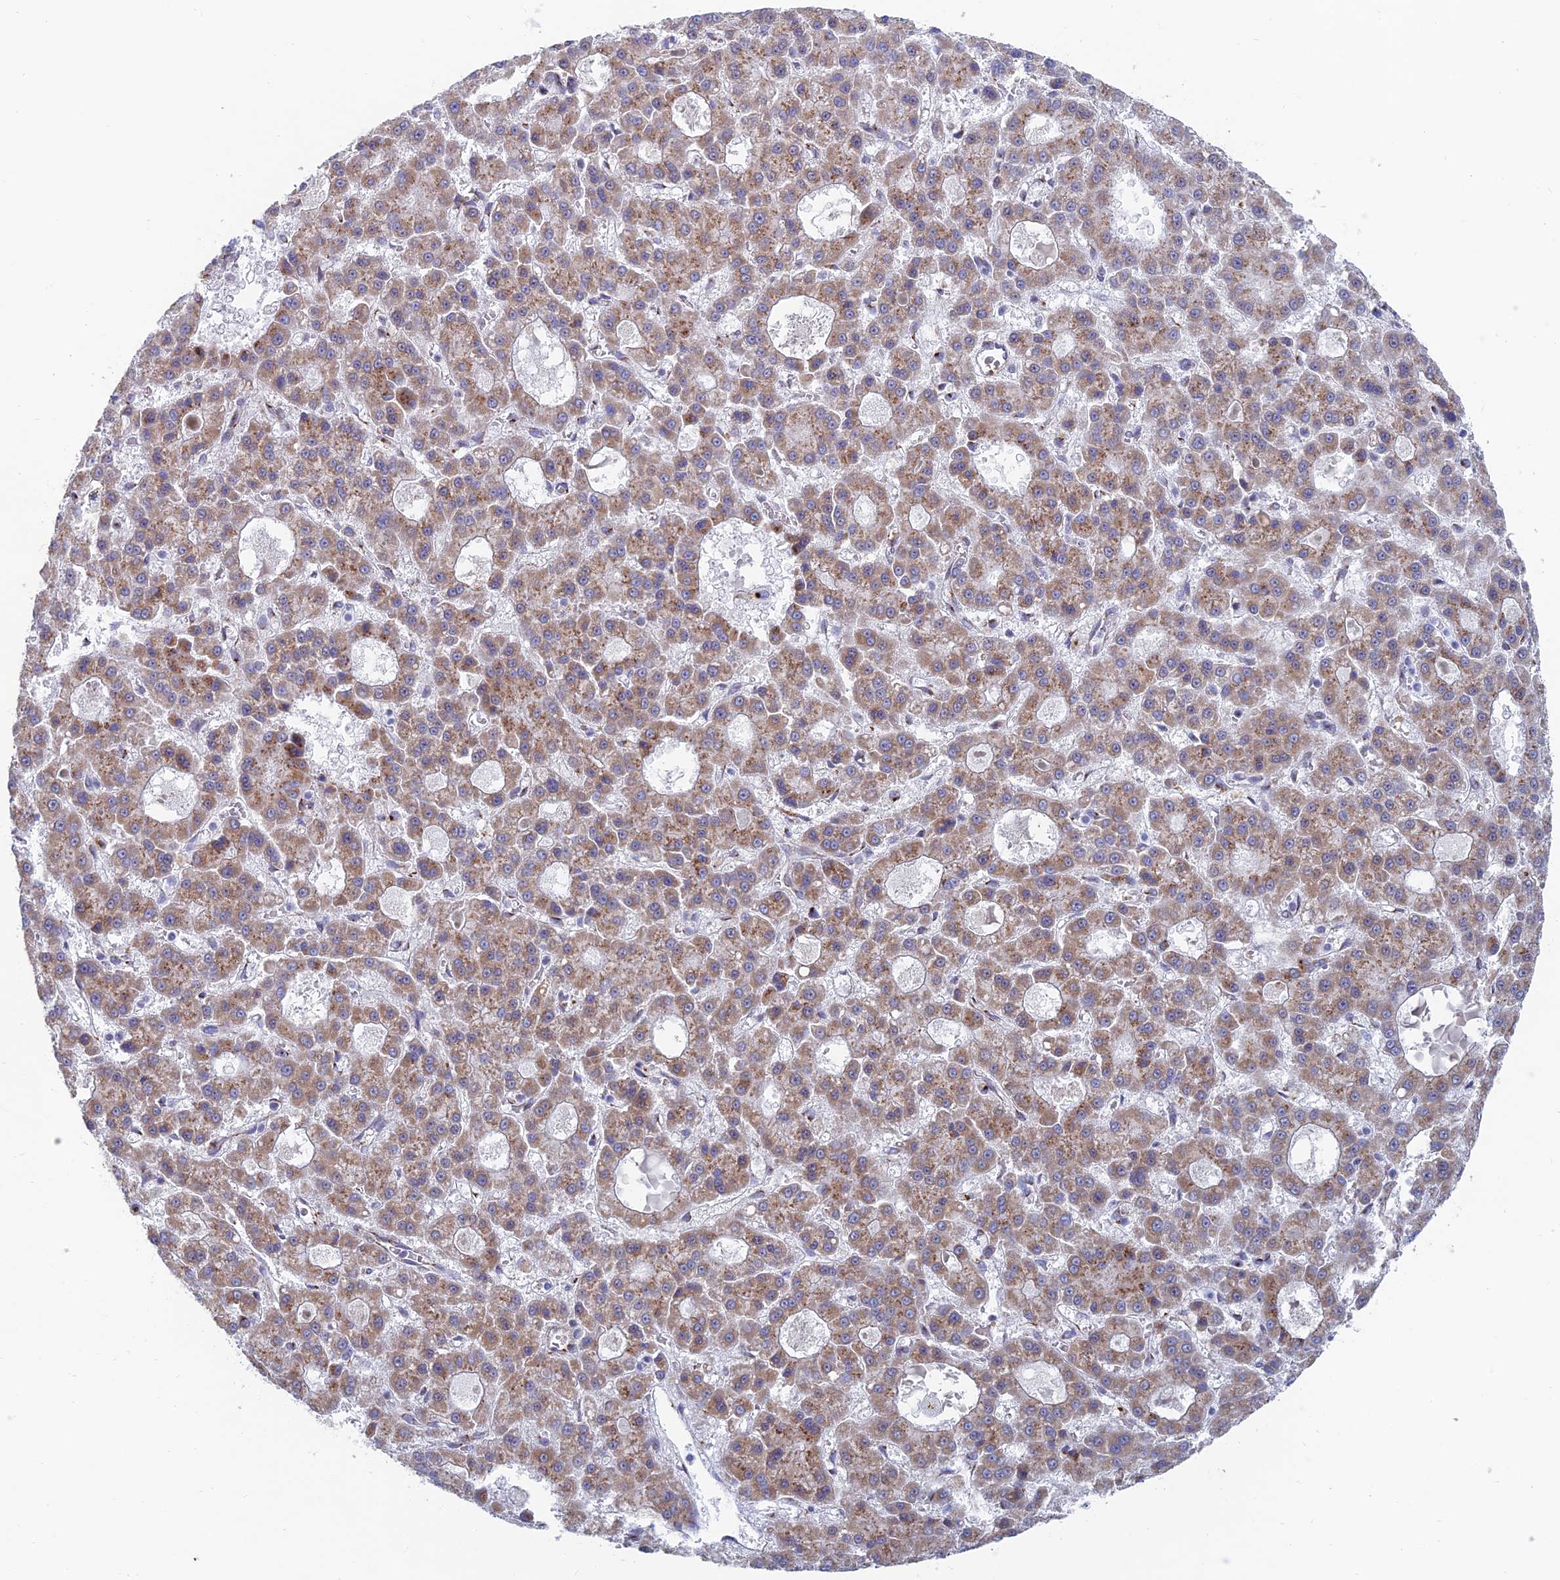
{"staining": {"intensity": "moderate", "quantity": ">75%", "location": "cytoplasmic/membranous"}, "tissue": "liver cancer", "cell_type": "Tumor cells", "image_type": "cancer", "snomed": [{"axis": "morphology", "description": "Carcinoma, Hepatocellular, NOS"}, {"axis": "topography", "description": "Liver"}], "caption": "A high-resolution histopathology image shows immunohistochemistry (IHC) staining of liver cancer, which exhibits moderate cytoplasmic/membranous expression in approximately >75% of tumor cells. (Stains: DAB in brown, nuclei in blue, Microscopy: brightfield microscopy at high magnification).", "gene": "HS2ST1", "patient": {"sex": "male", "age": 70}}